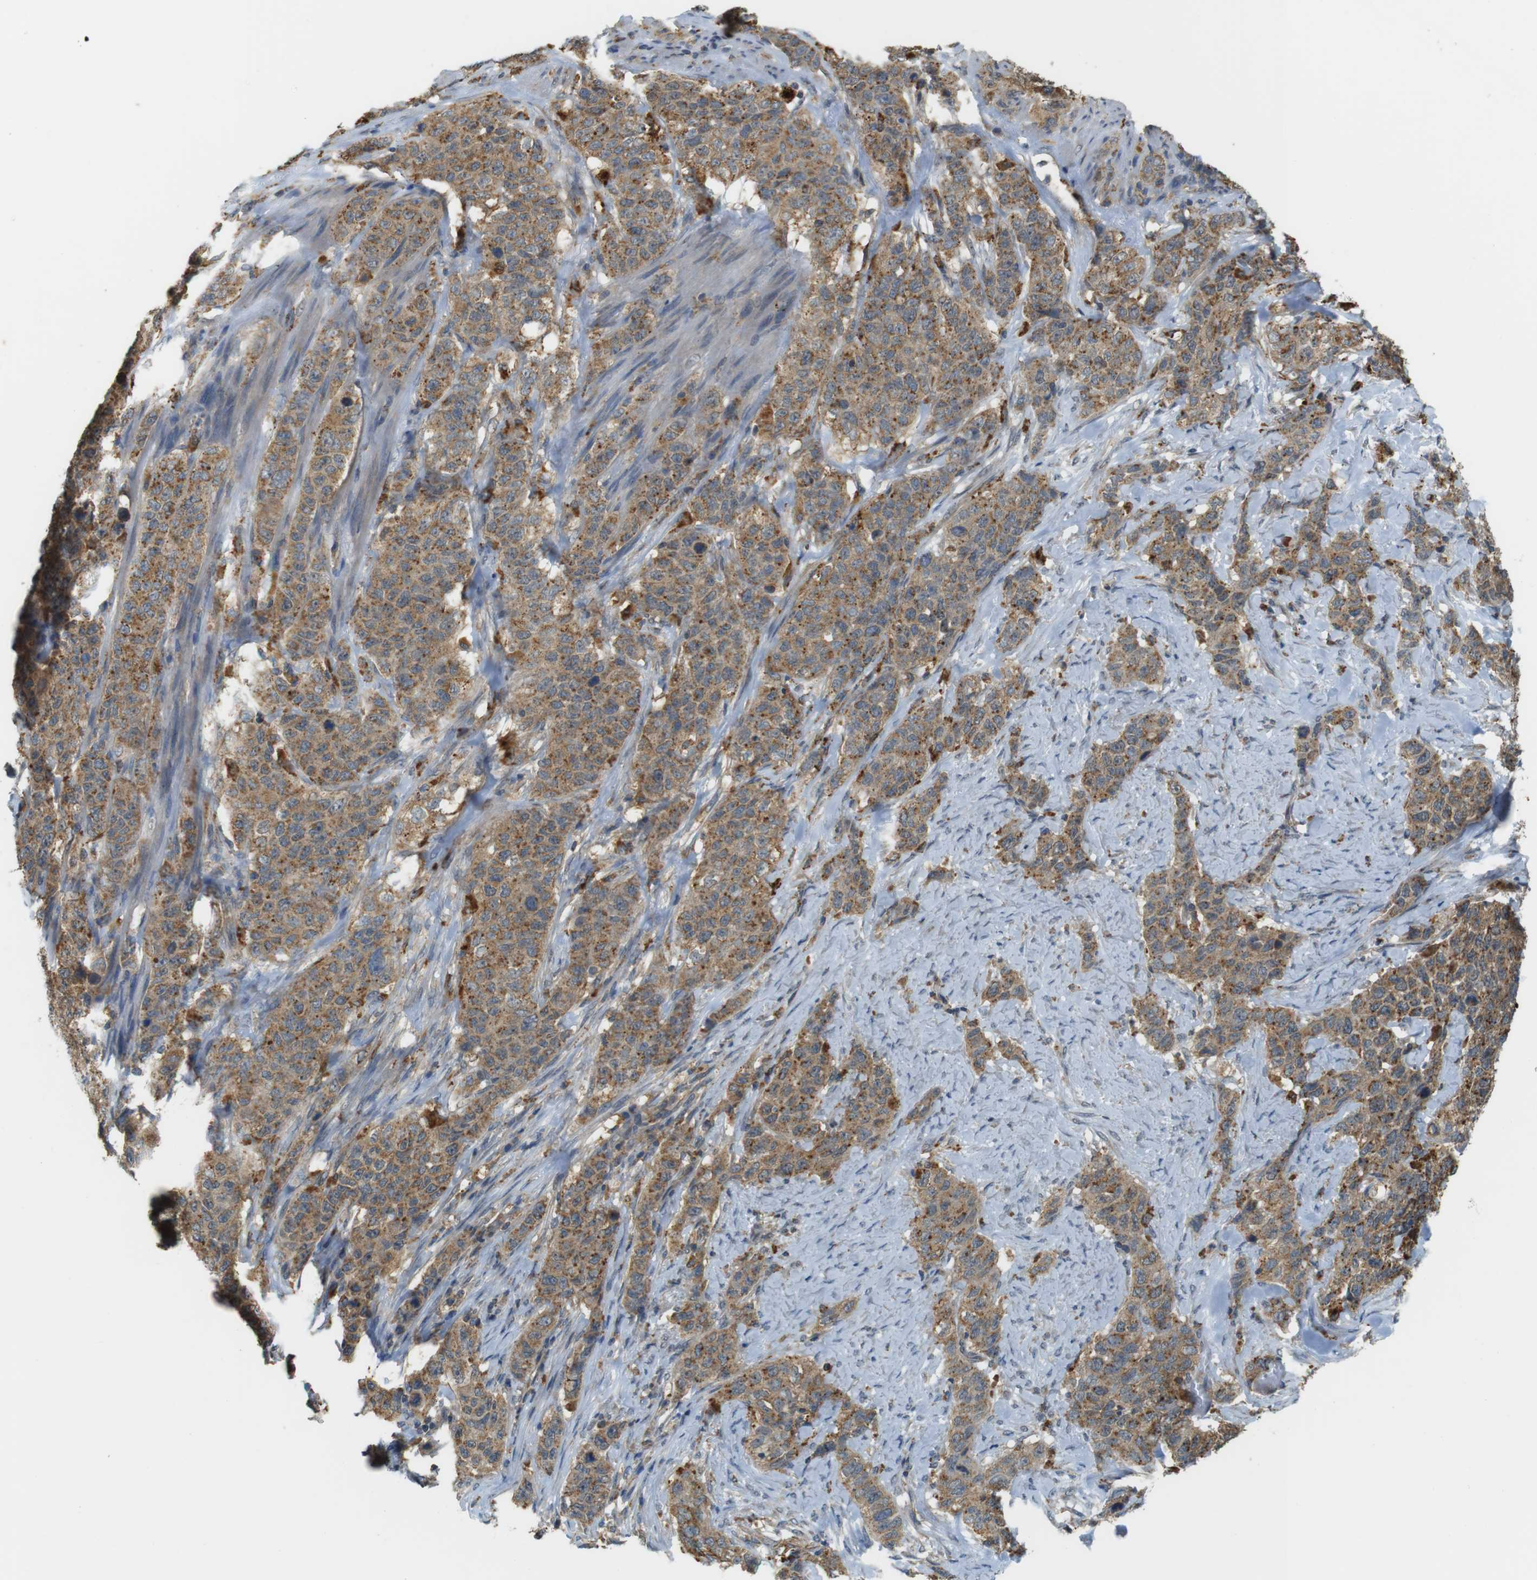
{"staining": {"intensity": "moderate", "quantity": ">75%", "location": "cytoplasmic/membranous"}, "tissue": "stomach cancer", "cell_type": "Tumor cells", "image_type": "cancer", "snomed": [{"axis": "morphology", "description": "Adenocarcinoma, NOS"}, {"axis": "topography", "description": "Stomach"}], "caption": "Immunohistochemical staining of stomach adenocarcinoma demonstrates medium levels of moderate cytoplasmic/membranous protein expression in about >75% of tumor cells. (DAB IHC with brightfield microscopy, high magnification).", "gene": "BRI3BP", "patient": {"sex": "male", "age": 48}}